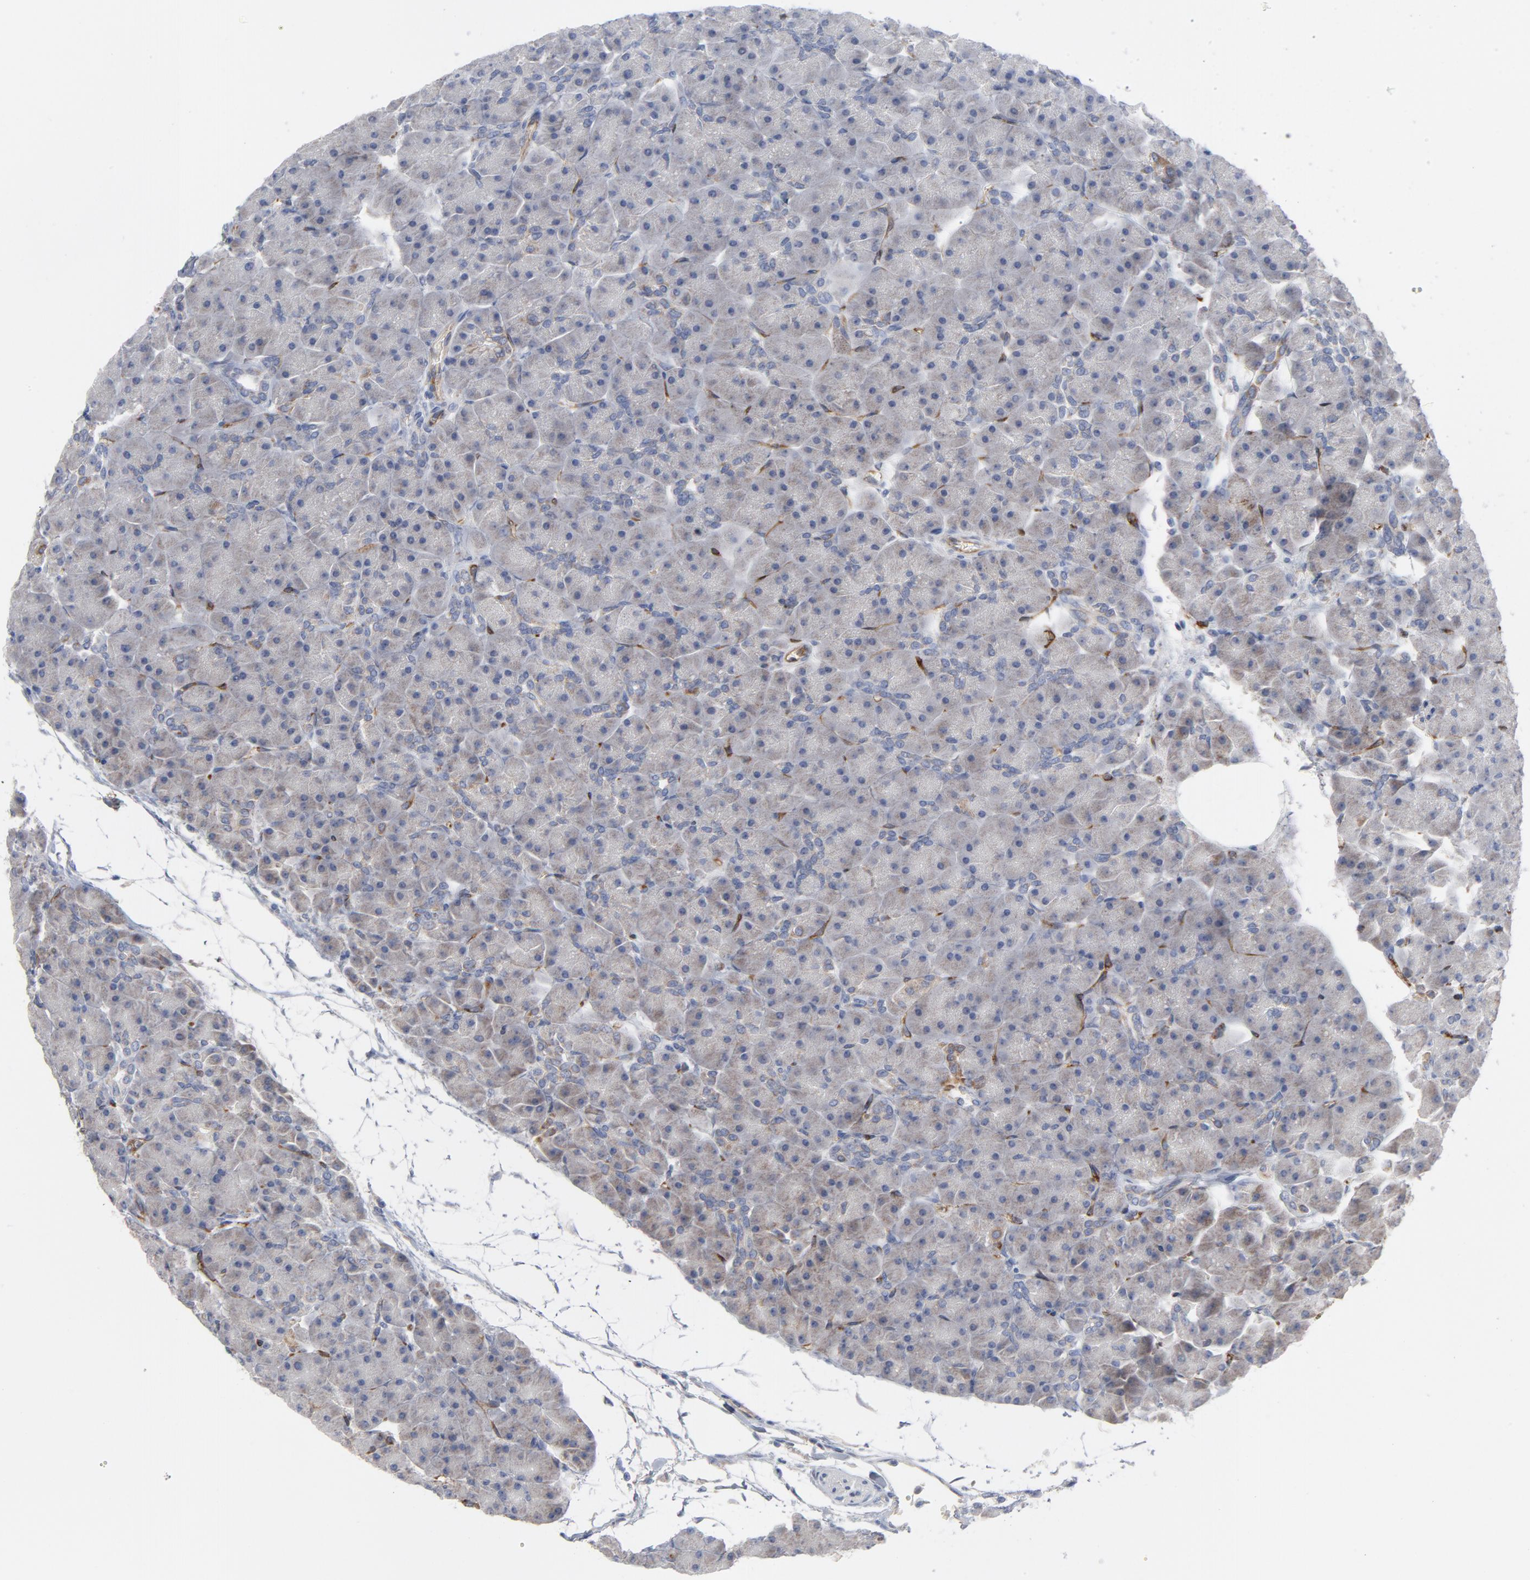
{"staining": {"intensity": "moderate", "quantity": "<25%", "location": "cytoplasmic/membranous"}, "tissue": "pancreas", "cell_type": "Exocrine glandular cells", "image_type": "normal", "snomed": [{"axis": "morphology", "description": "Normal tissue, NOS"}, {"axis": "topography", "description": "Pancreas"}], "caption": "Human pancreas stained with a protein marker exhibits moderate staining in exocrine glandular cells.", "gene": "OXA1L", "patient": {"sex": "male", "age": 66}}